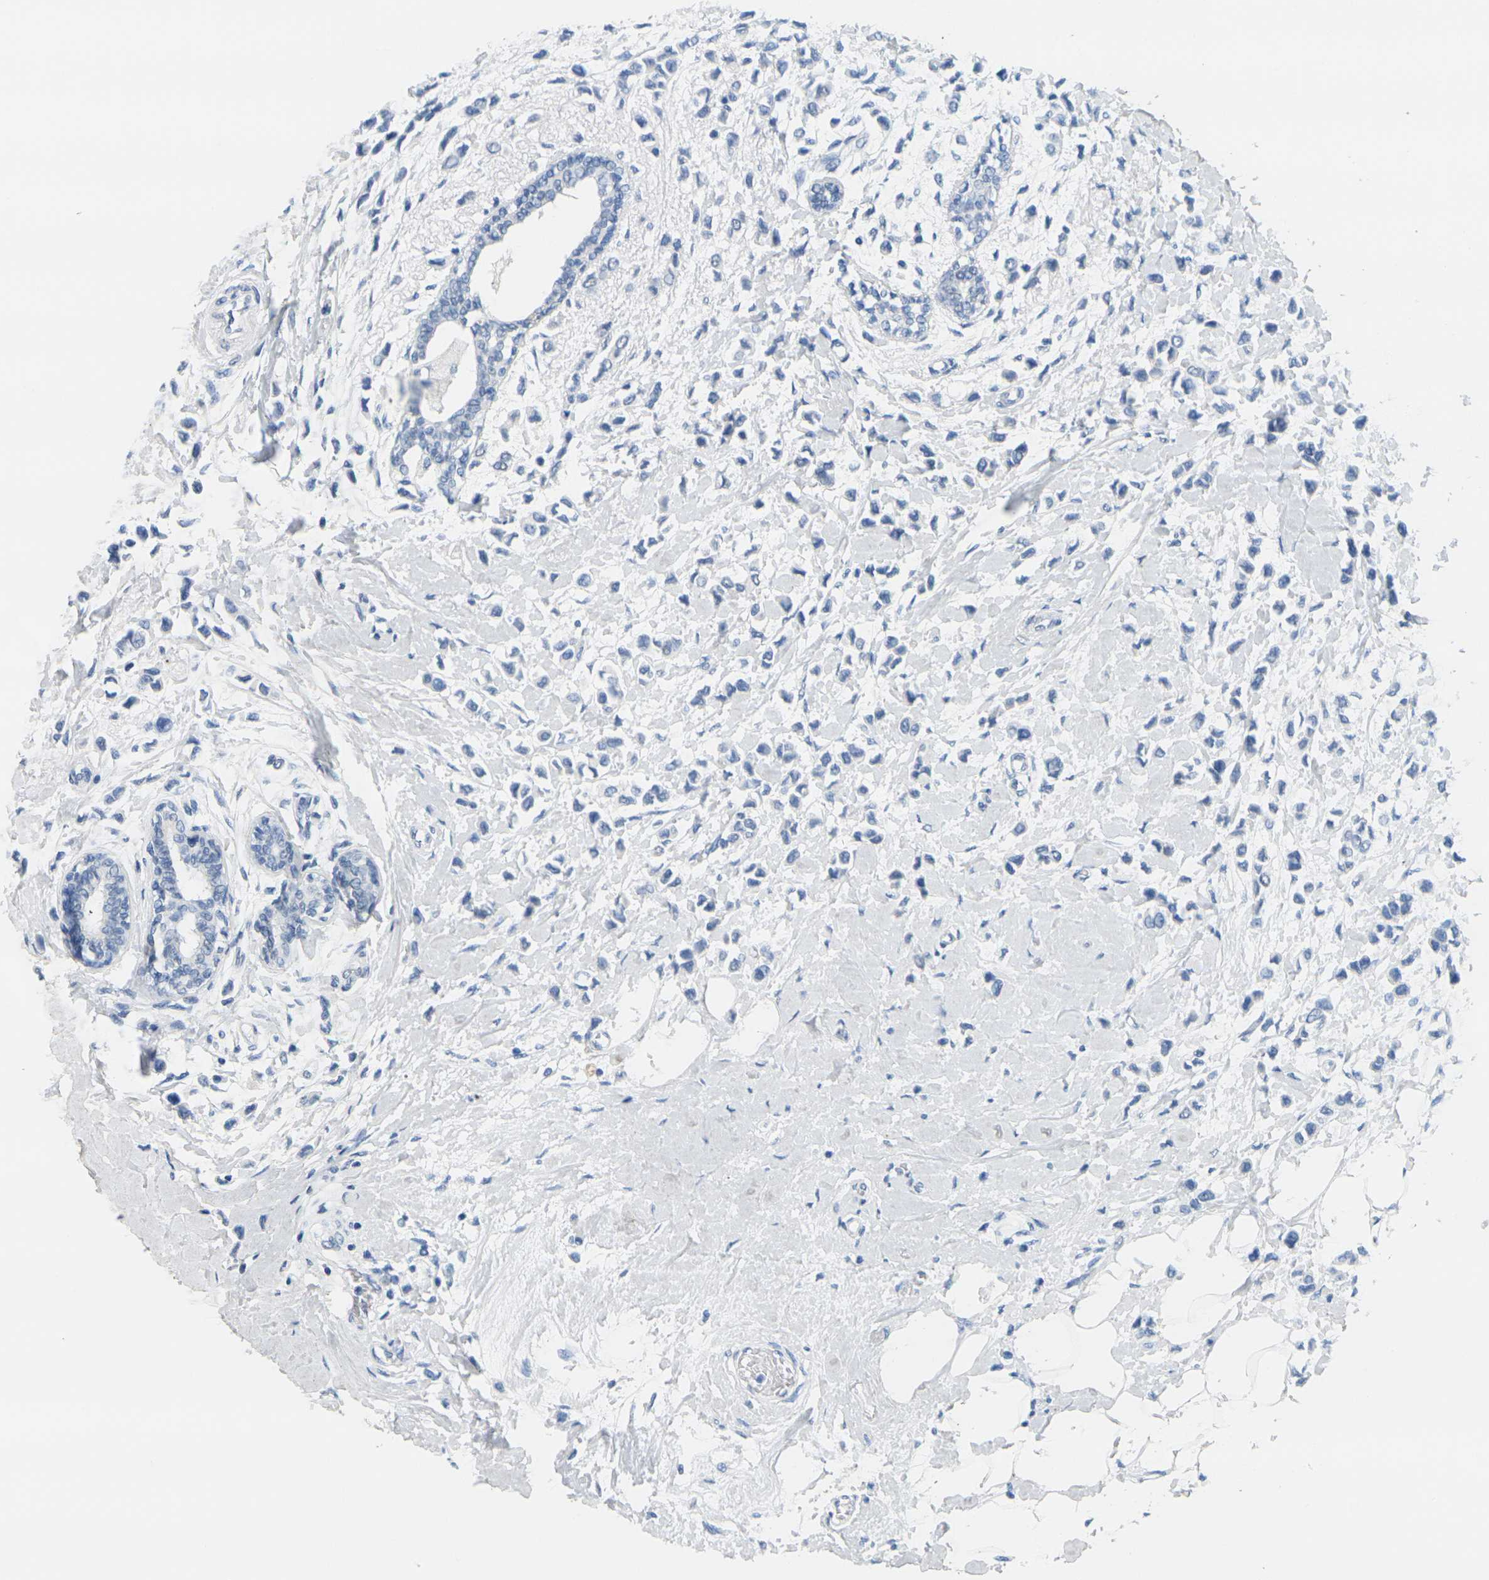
{"staining": {"intensity": "negative", "quantity": "none", "location": "none"}, "tissue": "breast cancer", "cell_type": "Tumor cells", "image_type": "cancer", "snomed": [{"axis": "morphology", "description": "Lobular carcinoma"}, {"axis": "topography", "description": "Breast"}], "caption": "High power microscopy image of an IHC histopathology image of lobular carcinoma (breast), revealing no significant positivity in tumor cells.", "gene": "CTAG1A", "patient": {"sex": "female", "age": 51}}